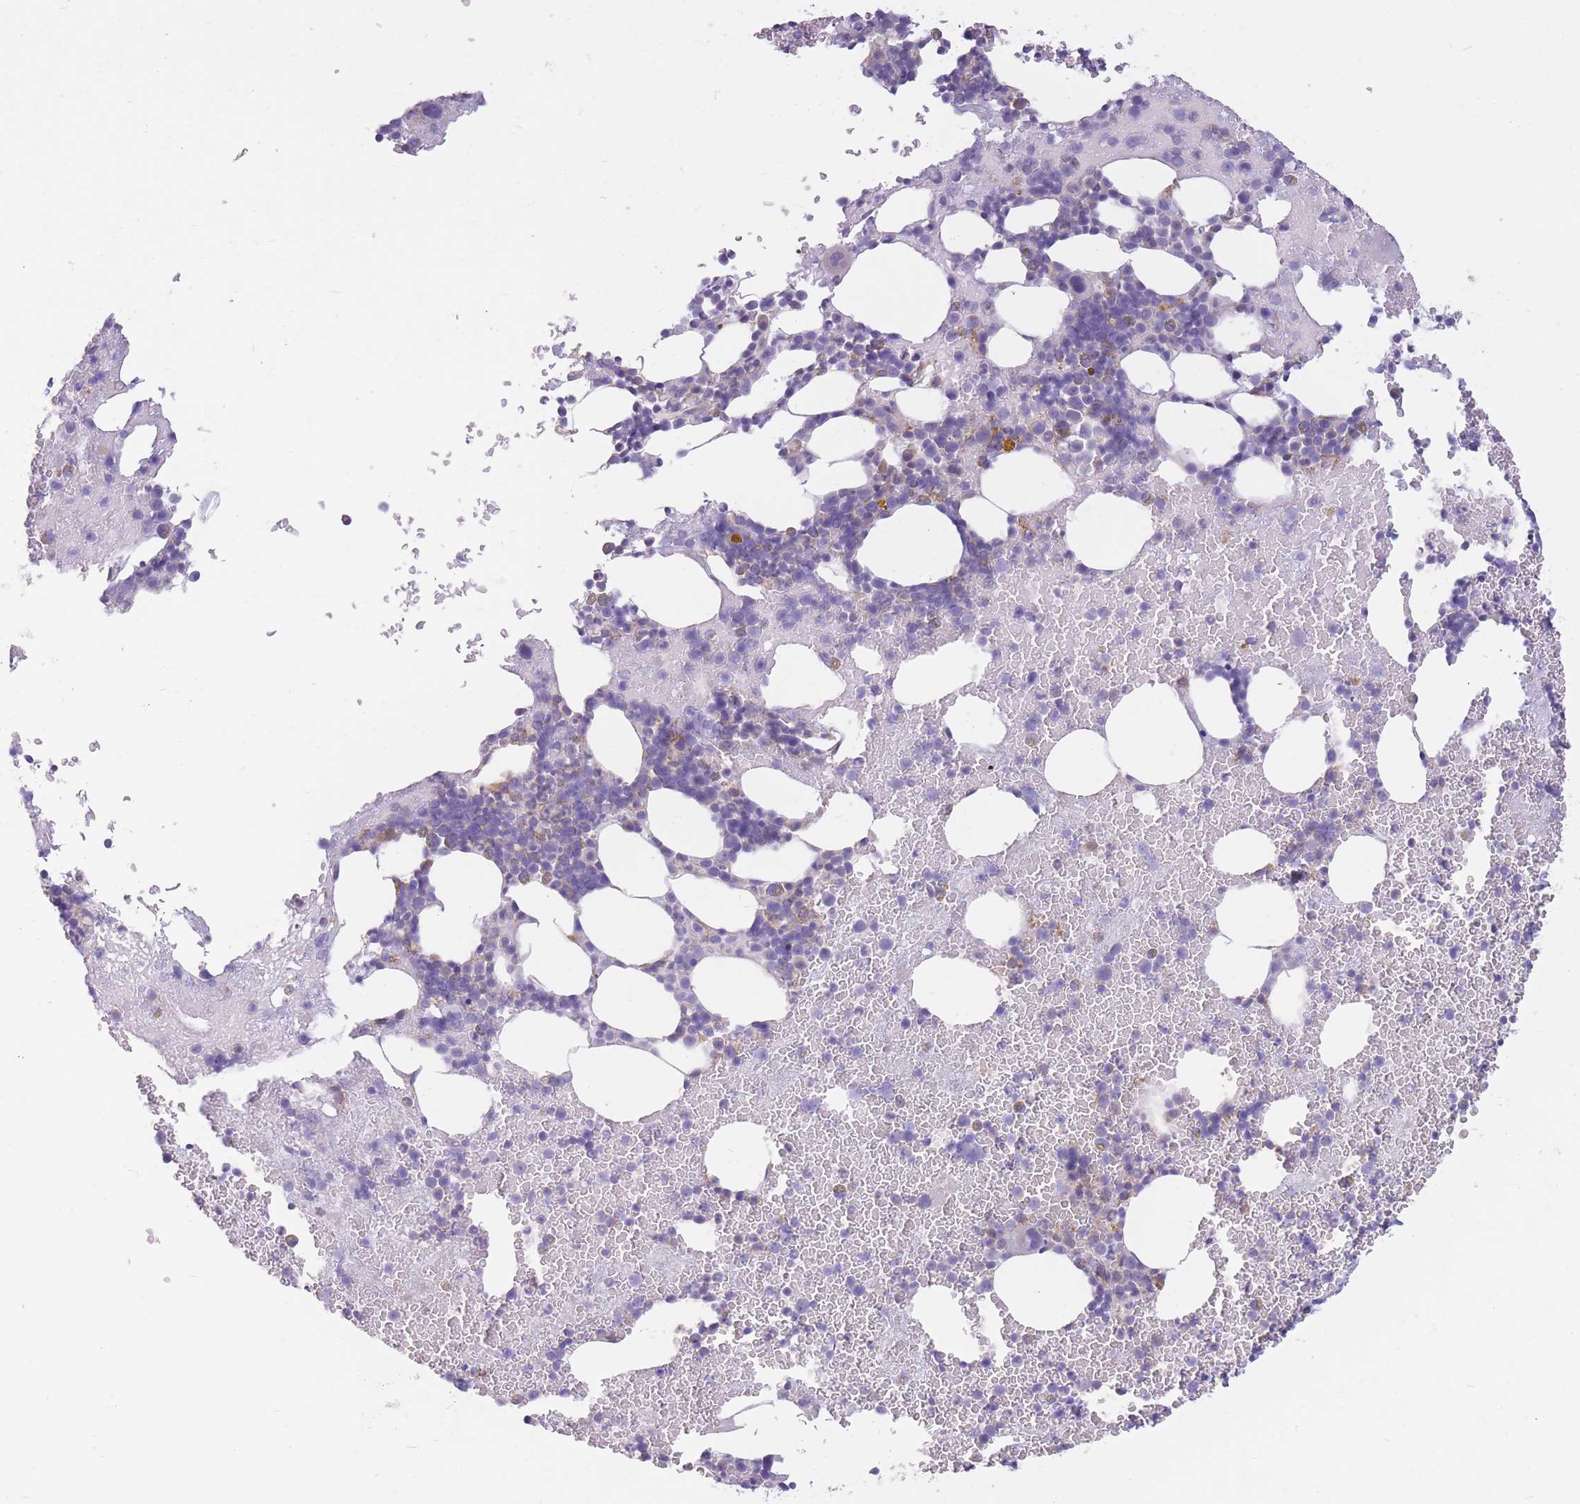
{"staining": {"intensity": "negative", "quantity": "none", "location": "none"}, "tissue": "bone marrow", "cell_type": "Hematopoietic cells", "image_type": "normal", "snomed": [{"axis": "morphology", "description": "Normal tissue, NOS"}, {"axis": "topography", "description": "Bone marrow"}], "caption": "A high-resolution histopathology image shows immunohistochemistry staining of benign bone marrow, which reveals no significant positivity in hematopoietic cells. (DAB IHC visualized using brightfield microscopy, high magnification).", "gene": "SERPINB3", "patient": {"sex": "male", "age": 26}}